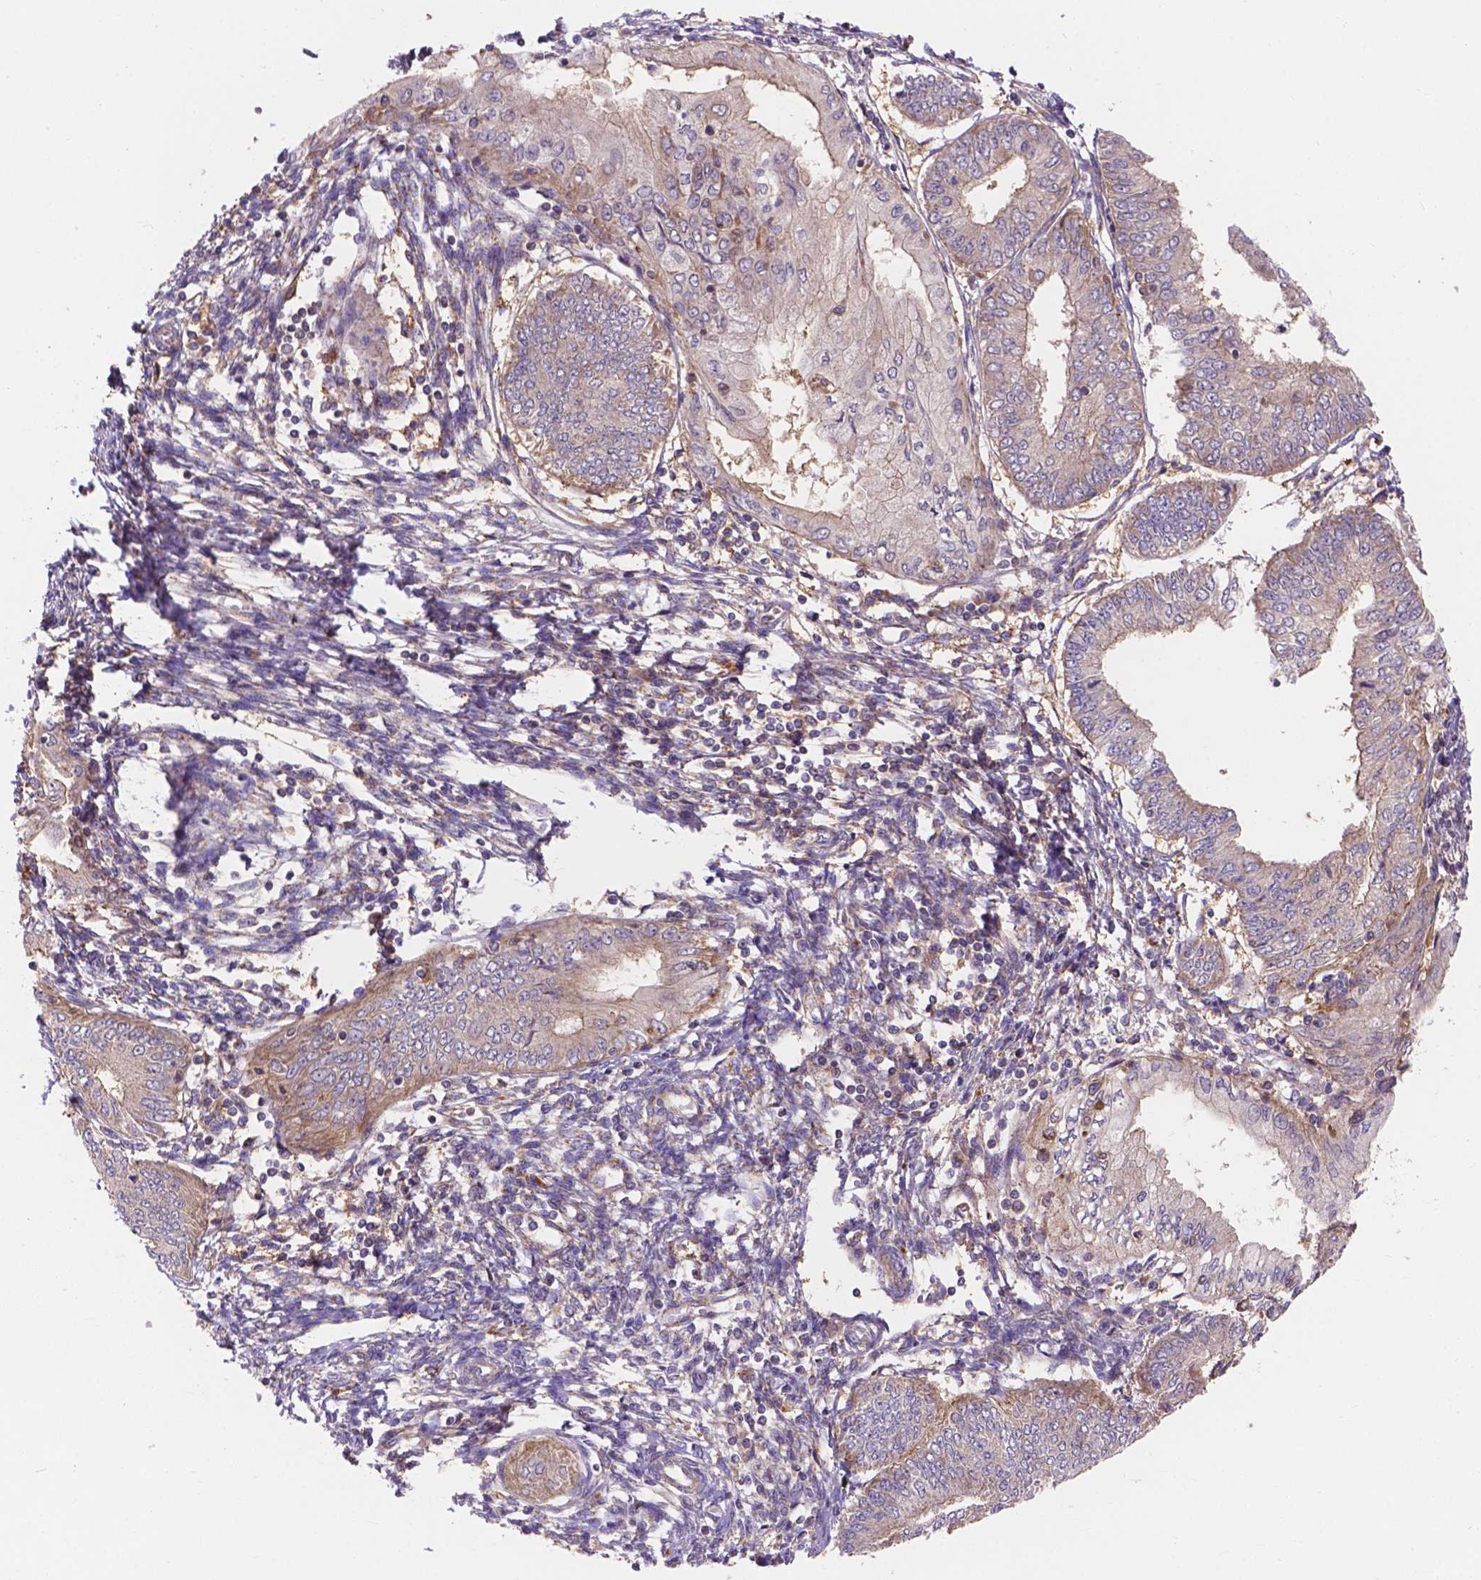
{"staining": {"intensity": "negative", "quantity": "none", "location": "none"}, "tissue": "endometrial cancer", "cell_type": "Tumor cells", "image_type": "cancer", "snomed": [{"axis": "morphology", "description": "Adenocarcinoma, NOS"}, {"axis": "topography", "description": "Endometrium"}], "caption": "An immunohistochemistry image of endometrial cancer is shown. There is no staining in tumor cells of endometrial cancer. (DAB immunohistochemistry (IHC), high magnification).", "gene": "AK3", "patient": {"sex": "female", "age": 68}}